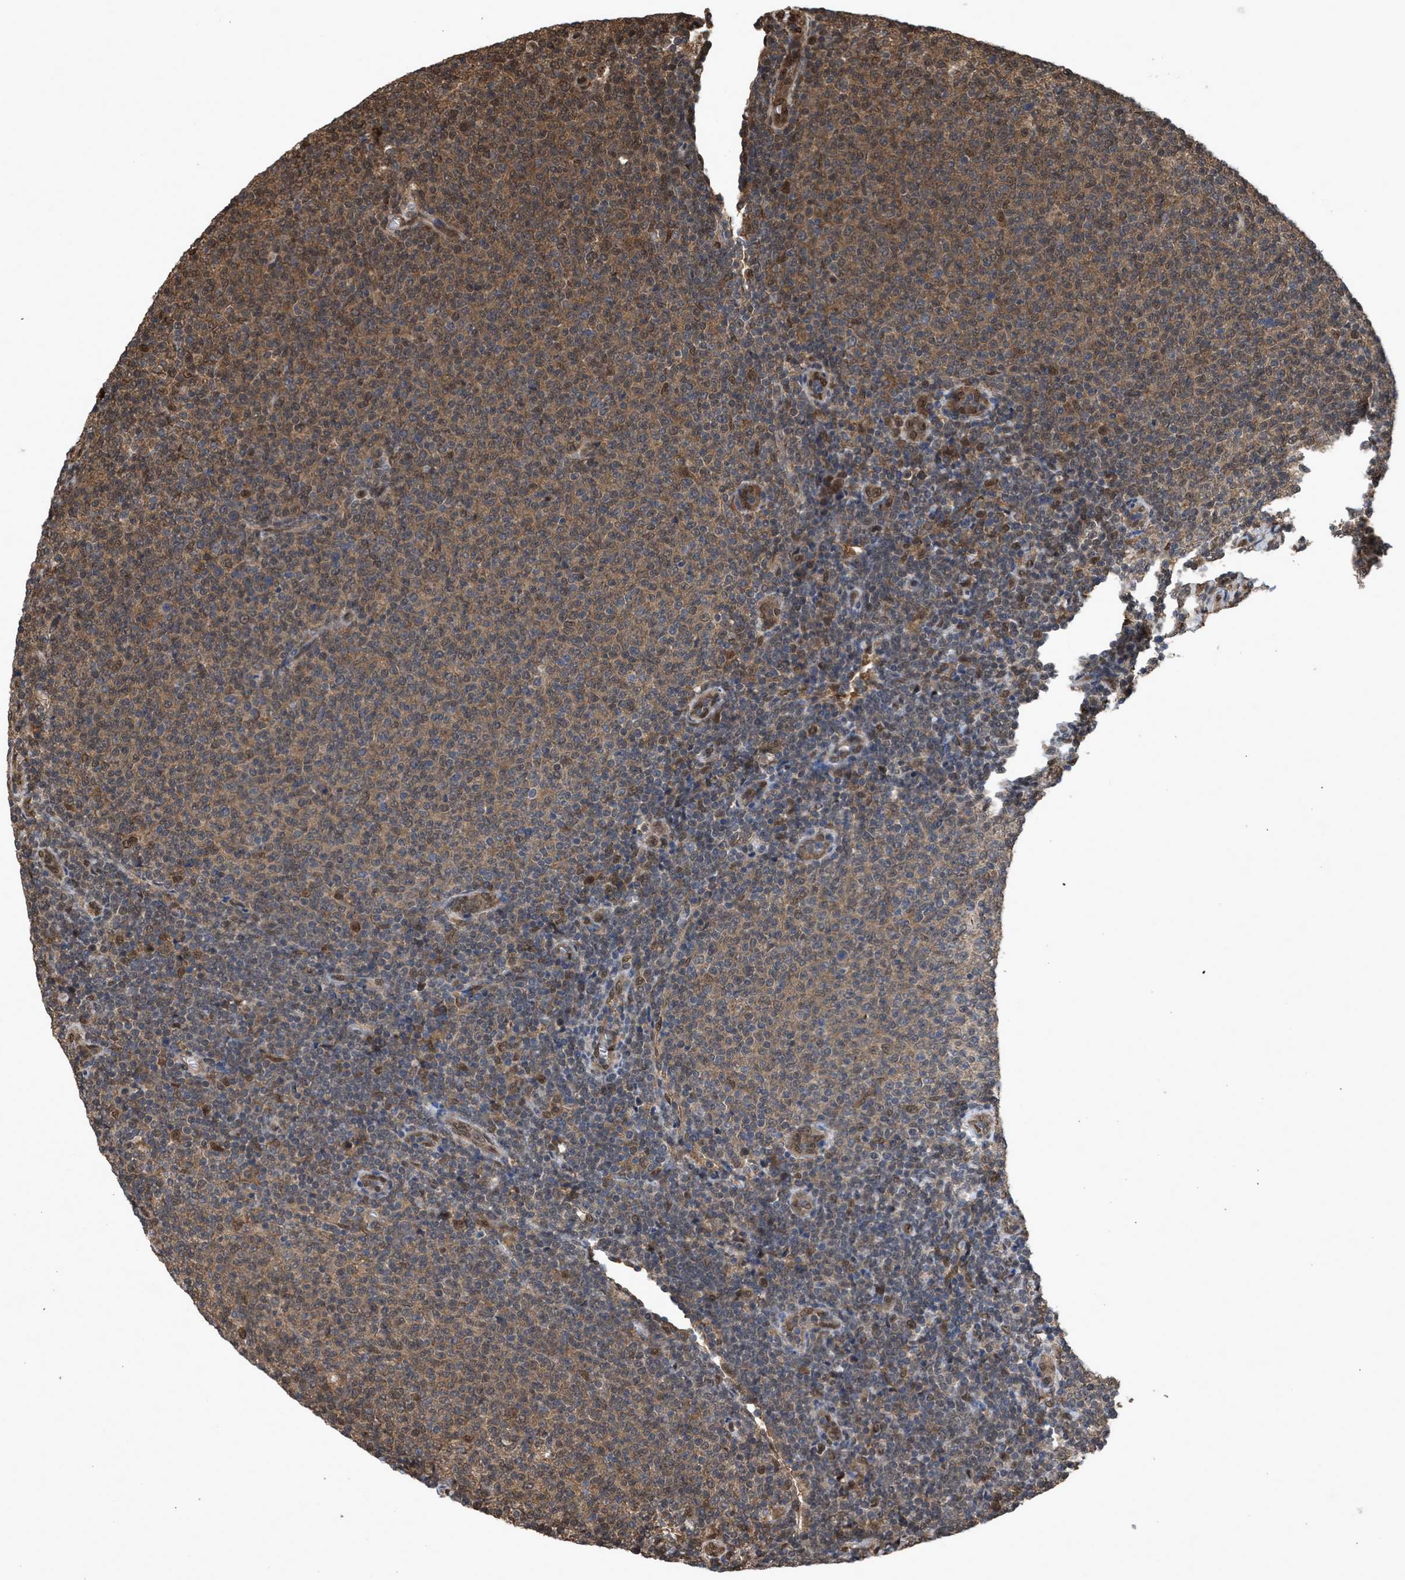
{"staining": {"intensity": "moderate", "quantity": ">75%", "location": "cytoplasmic/membranous"}, "tissue": "lymphoma", "cell_type": "Tumor cells", "image_type": "cancer", "snomed": [{"axis": "morphology", "description": "Malignant lymphoma, non-Hodgkin's type, Low grade"}, {"axis": "topography", "description": "Lymph node"}], "caption": "Immunohistochemistry image of neoplastic tissue: lymphoma stained using immunohistochemistry (IHC) shows medium levels of moderate protein expression localized specifically in the cytoplasmic/membranous of tumor cells, appearing as a cytoplasmic/membranous brown color.", "gene": "YWHAG", "patient": {"sex": "male", "age": 66}}